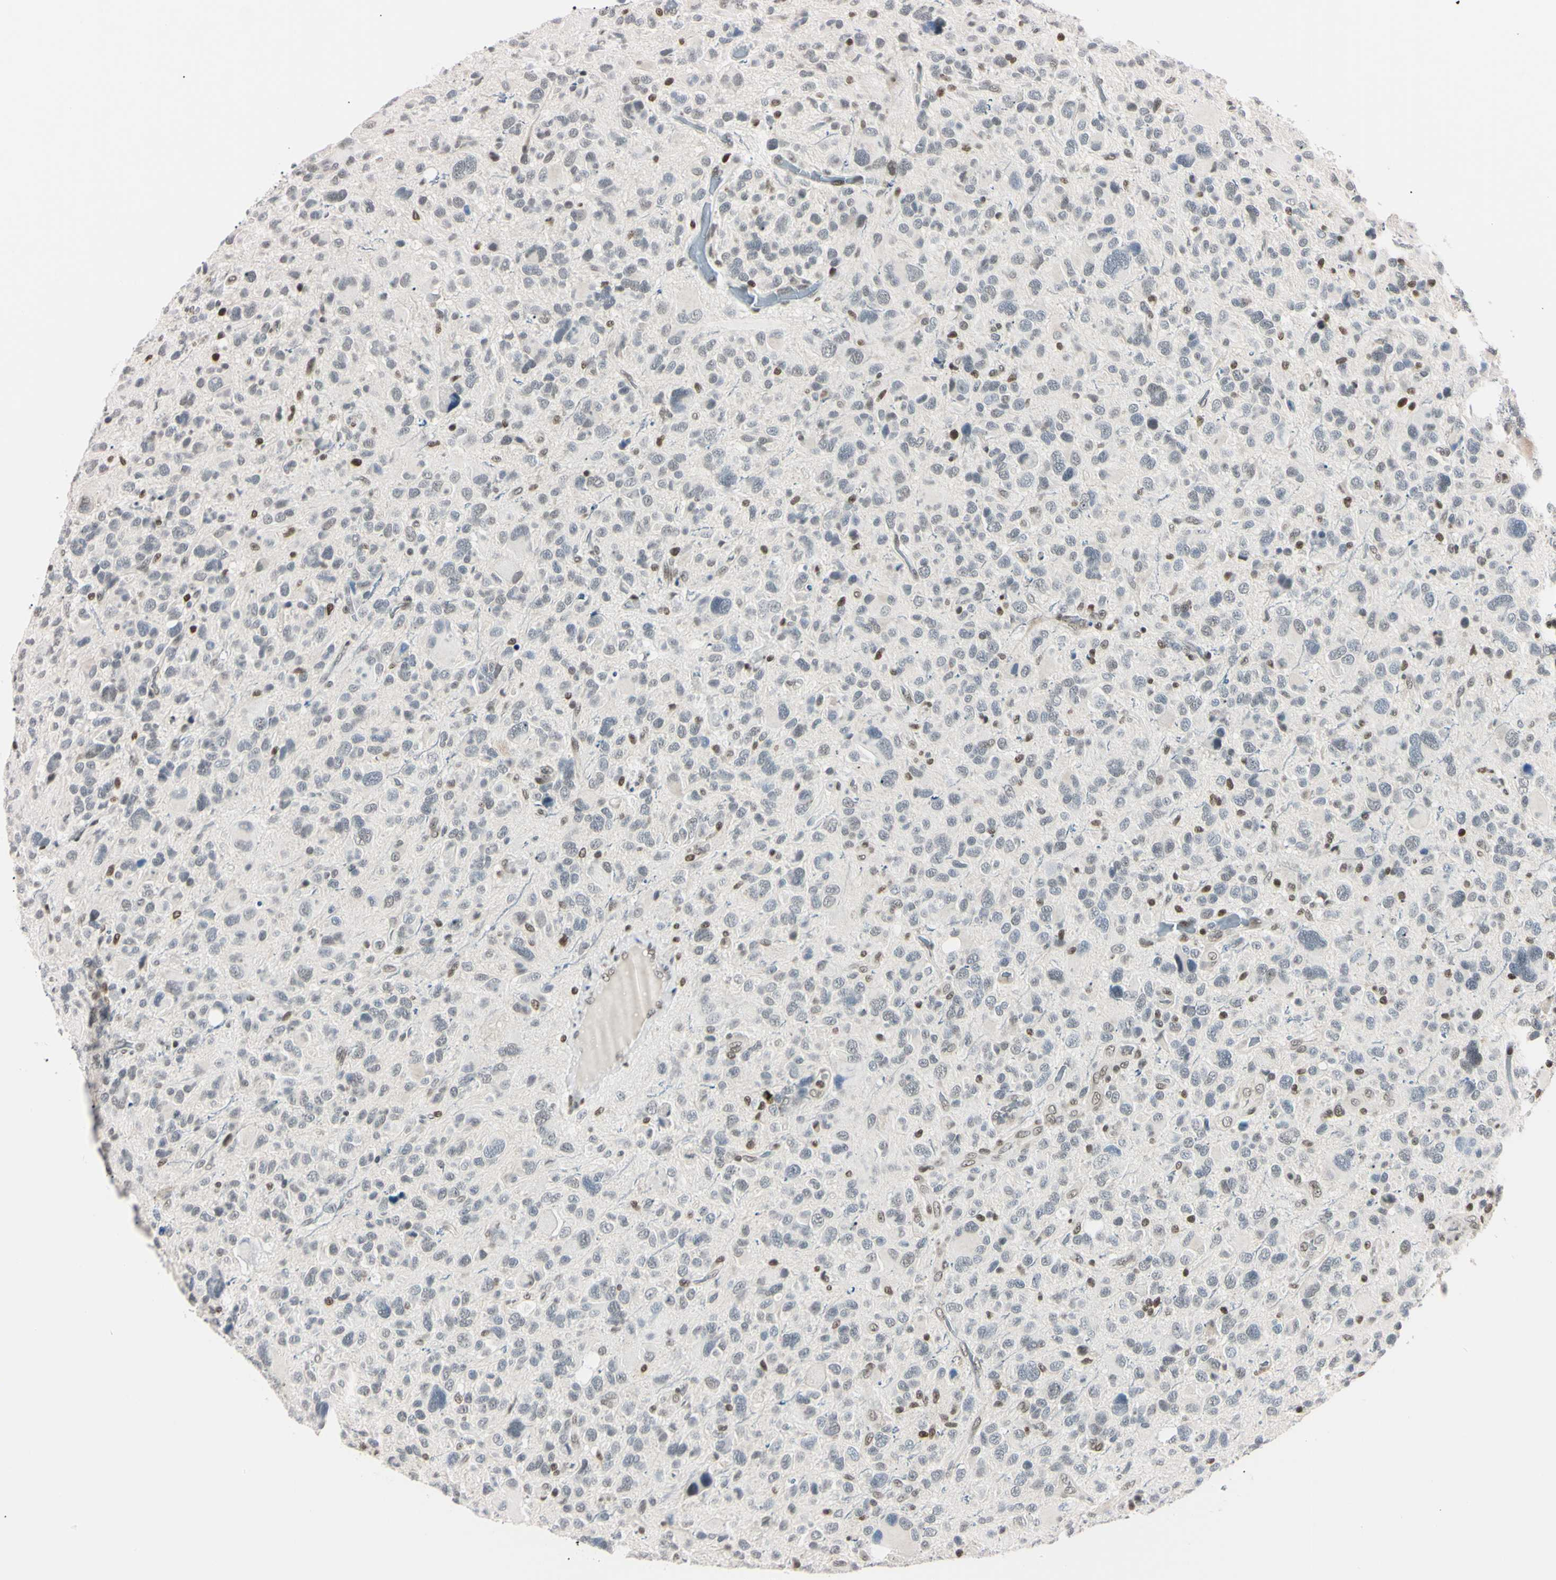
{"staining": {"intensity": "negative", "quantity": "none", "location": "none"}, "tissue": "glioma", "cell_type": "Tumor cells", "image_type": "cancer", "snomed": [{"axis": "morphology", "description": "Glioma, malignant, High grade"}, {"axis": "topography", "description": "Brain"}], "caption": "This is a histopathology image of IHC staining of glioma, which shows no staining in tumor cells. Nuclei are stained in blue.", "gene": "C1orf174", "patient": {"sex": "male", "age": 48}}